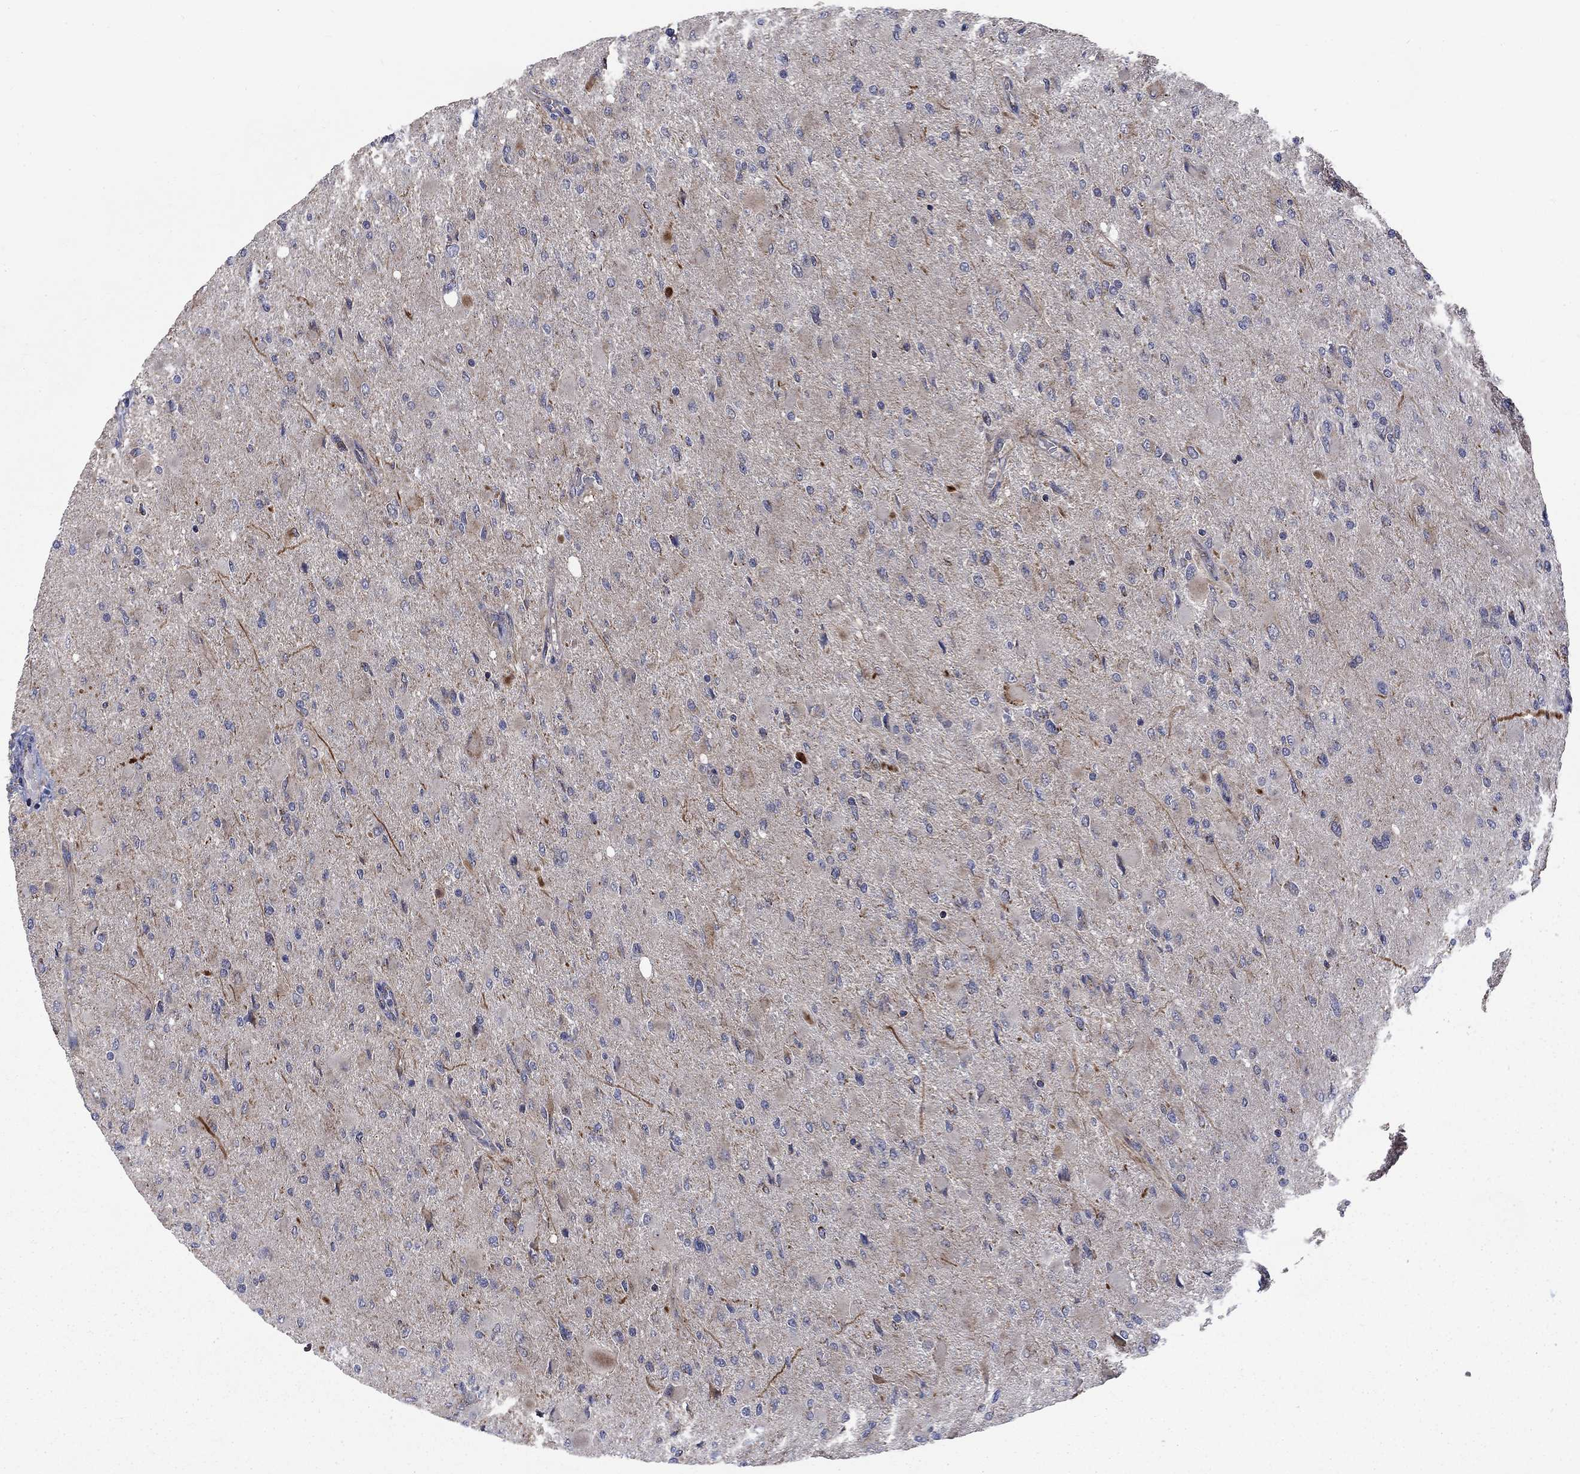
{"staining": {"intensity": "negative", "quantity": "none", "location": "none"}, "tissue": "glioma", "cell_type": "Tumor cells", "image_type": "cancer", "snomed": [{"axis": "morphology", "description": "Glioma, malignant, High grade"}, {"axis": "topography", "description": "Cerebral cortex"}], "caption": "Tumor cells are negative for brown protein staining in malignant high-grade glioma.", "gene": "NDUFC1", "patient": {"sex": "female", "age": 36}}